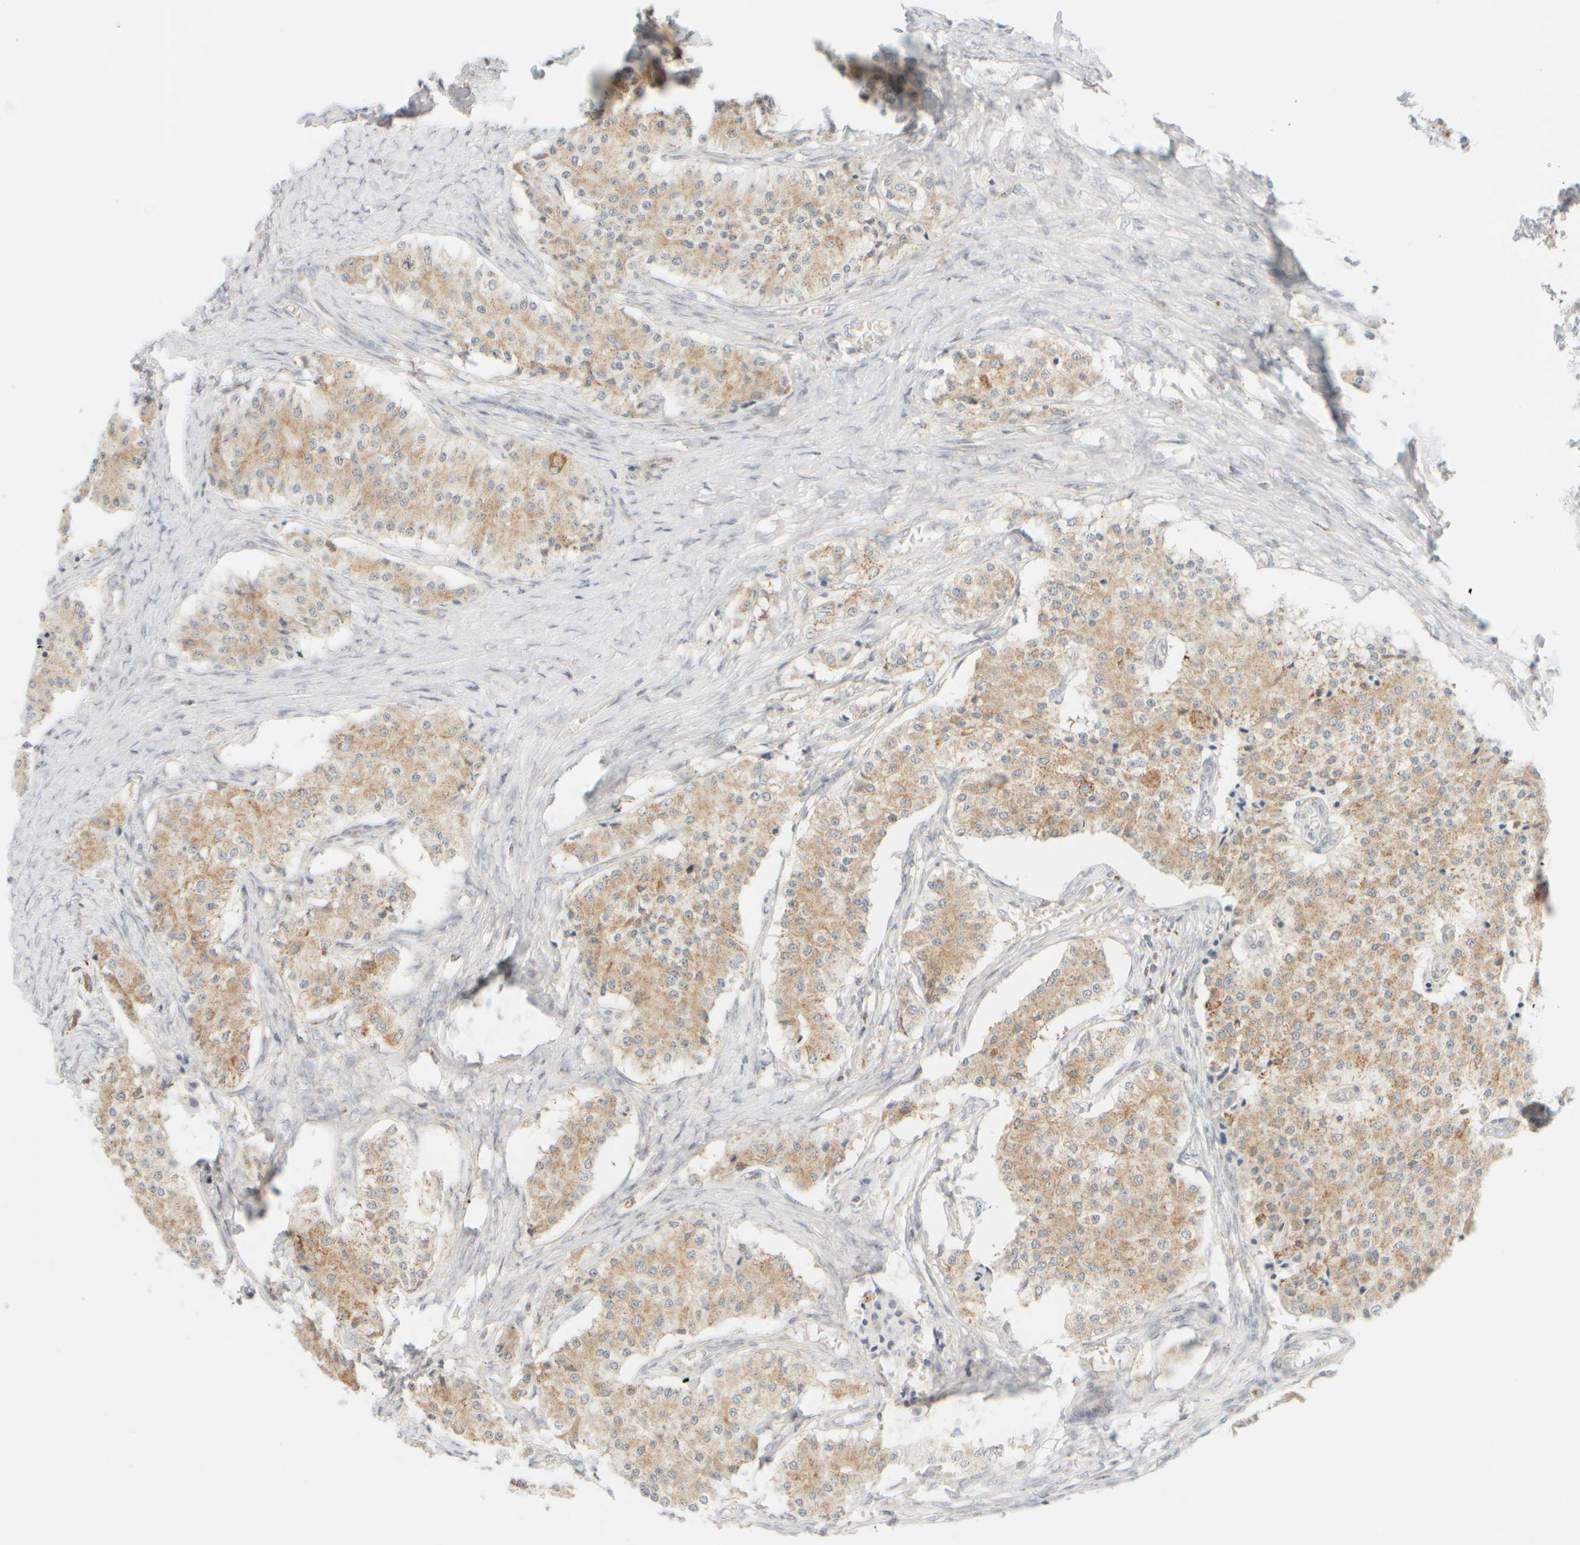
{"staining": {"intensity": "weak", "quantity": ">75%", "location": "cytoplasmic/membranous"}, "tissue": "carcinoid", "cell_type": "Tumor cells", "image_type": "cancer", "snomed": [{"axis": "morphology", "description": "Carcinoid, malignant, NOS"}, {"axis": "topography", "description": "Colon"}], "caption": "Brown immunohistochemical staining in human carcinoid shows weak cytoplasmic/membranous expression in approximately >75% of tumor cells. The staining was performed using DAB to visualize the protein expression in brown, while the nuclei were stained in blue with hematoxylin (Magnification: 20x).", "gene": "PPM1K", "patient": {"sex": "female", "age": 52}}